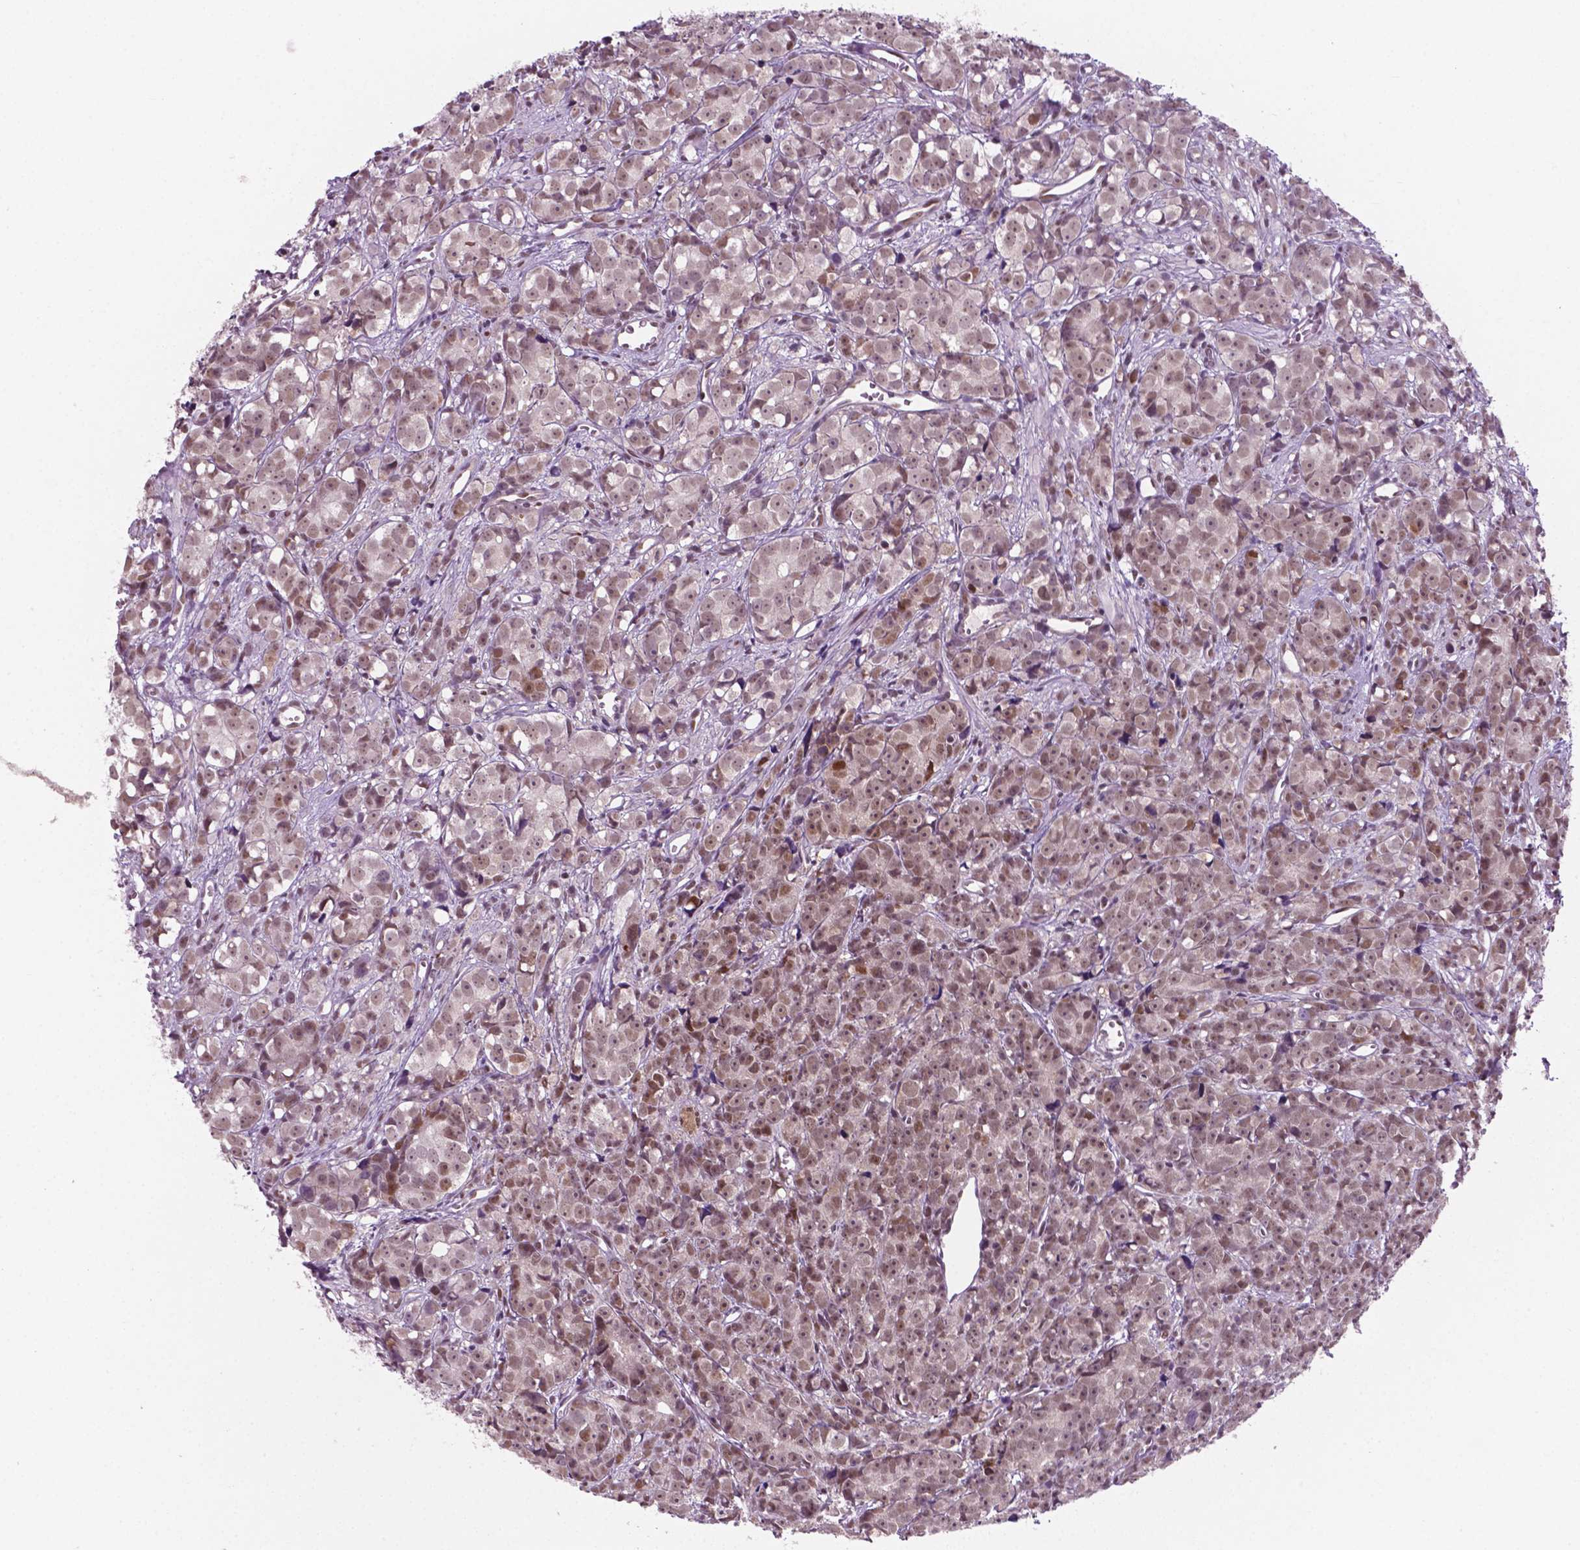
{"staining": {"intensity": "moderate", "quantity": ">75%", "location": "nuclear"}, "tissue": "prostate cancer", "cell_type": "Tumor cells", "image_type": "cancer", "snomed": [{"axis": "morphology", "description": "Adenocarcinoma, High grade"}, {"axis": "topography", "description": "Prostate"}], "caption": "A histopathology image showing moderate nuclear staining in about >75% of tumor cells in prostate cancer (high-grade adenocarcinoma), as visualized by brown immunohistochemical staining.", "gene": "PHAX", "patient": {"sex": "male", "age": 77}}